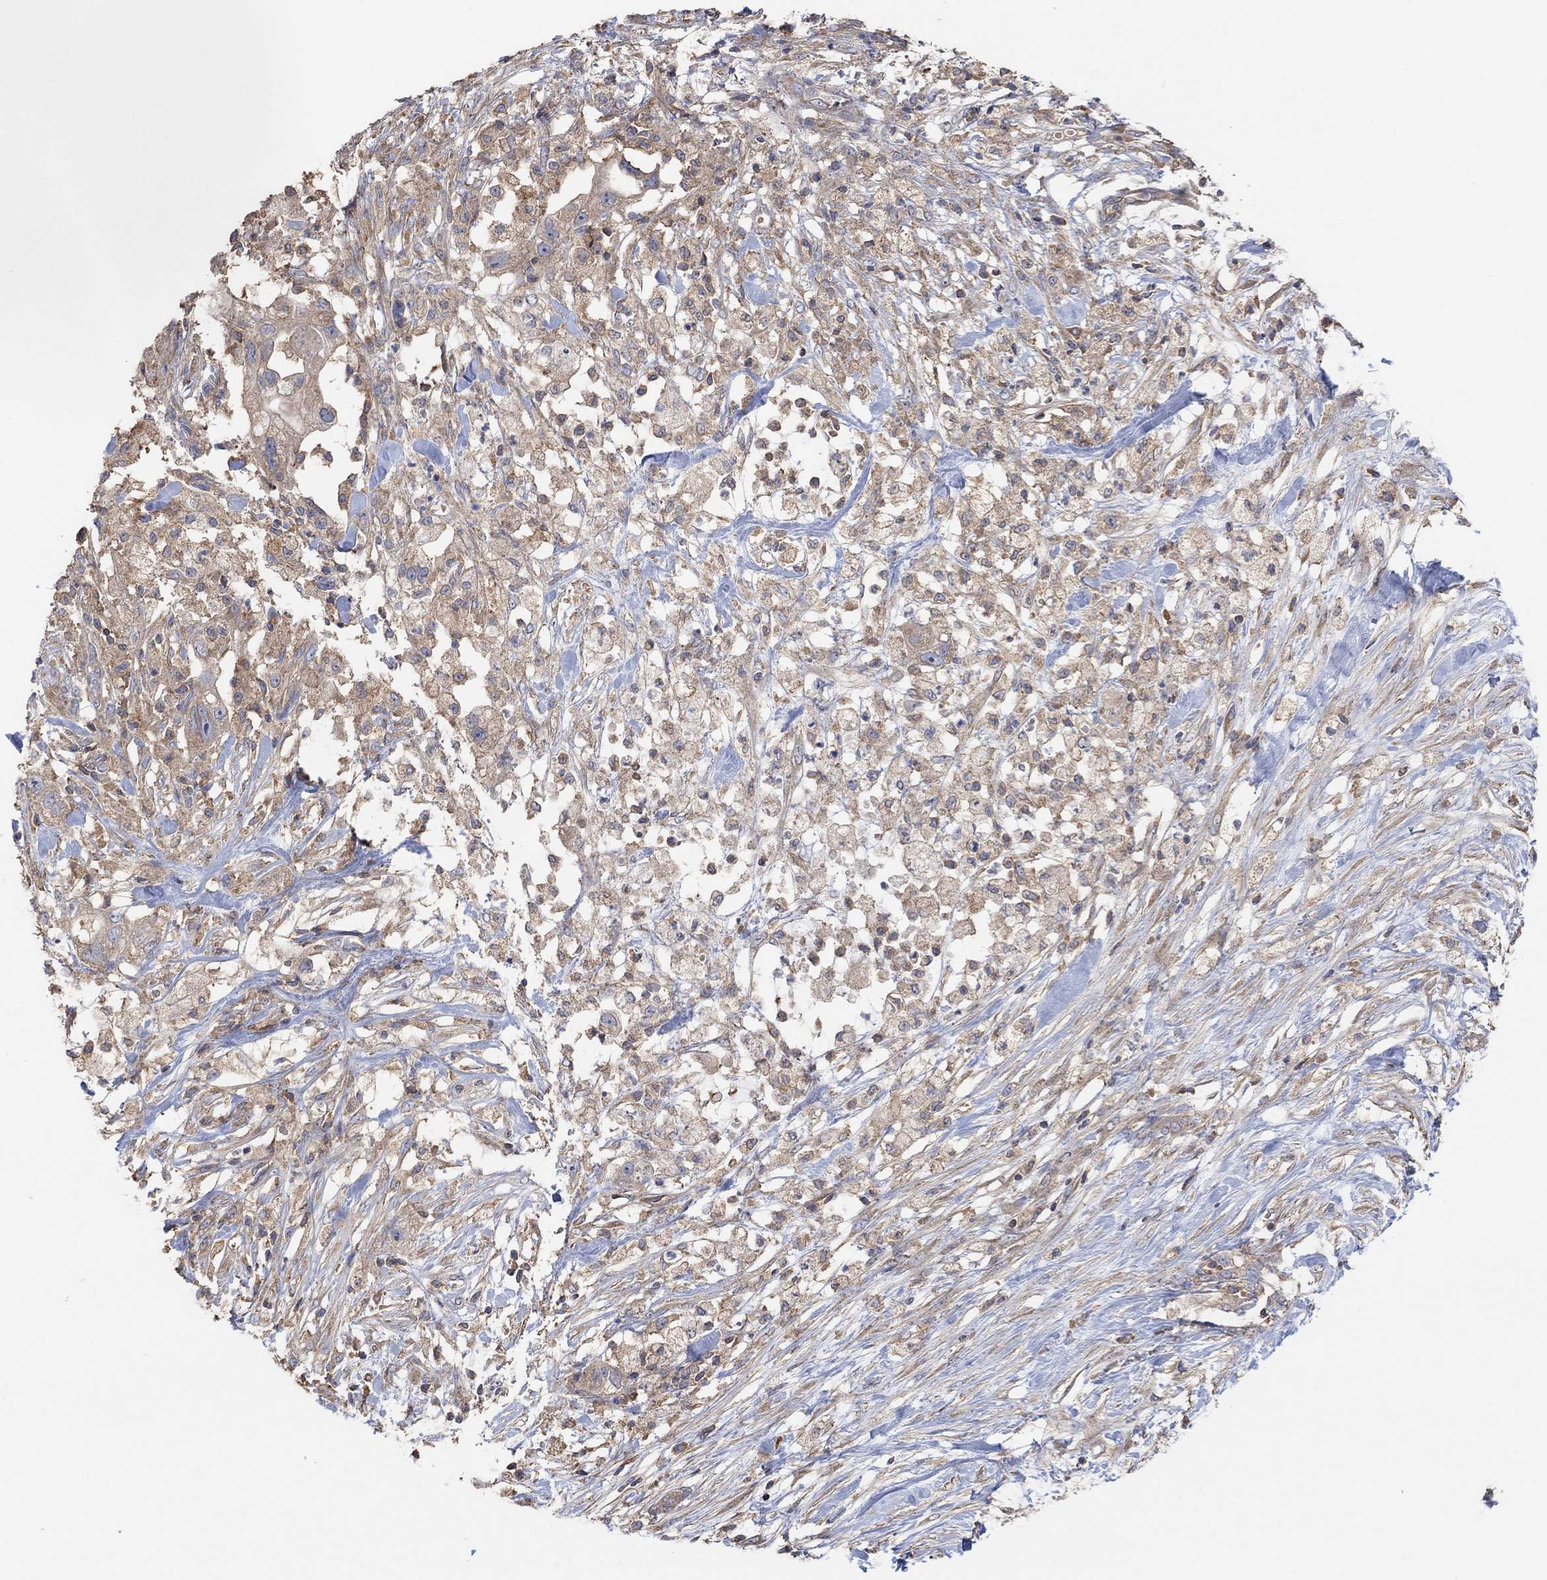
{"staining": {"intensity": "weak", "quantity": ">75%", "location": "cytoplasmic/membranous"}, "tissue": "pancreatic cancer", "cell_type": "Tumor cells", "image_type": "cancer", "snomed": [{"axis": "morphology", "description": "Adenocarcinoma, NOS"}, {"axis": "topography", "description": "Pancreas"}], "caption": "Immunohistochemistry (DAB) staining of pancreatic cancer (adenocarcinoma) displays weak cytoplasmic/membranous protein staining in approximately >75% of tumor cells. The staining was performed using DAB (3,3'-diaminobenzidine) to visualize the protein expression in brown, while the nuclei were stained in blue with hematoxylin (Magnification: 20x).", "gene": "BLOC1S3", "patient": {"sex": "female", "age": 72}}